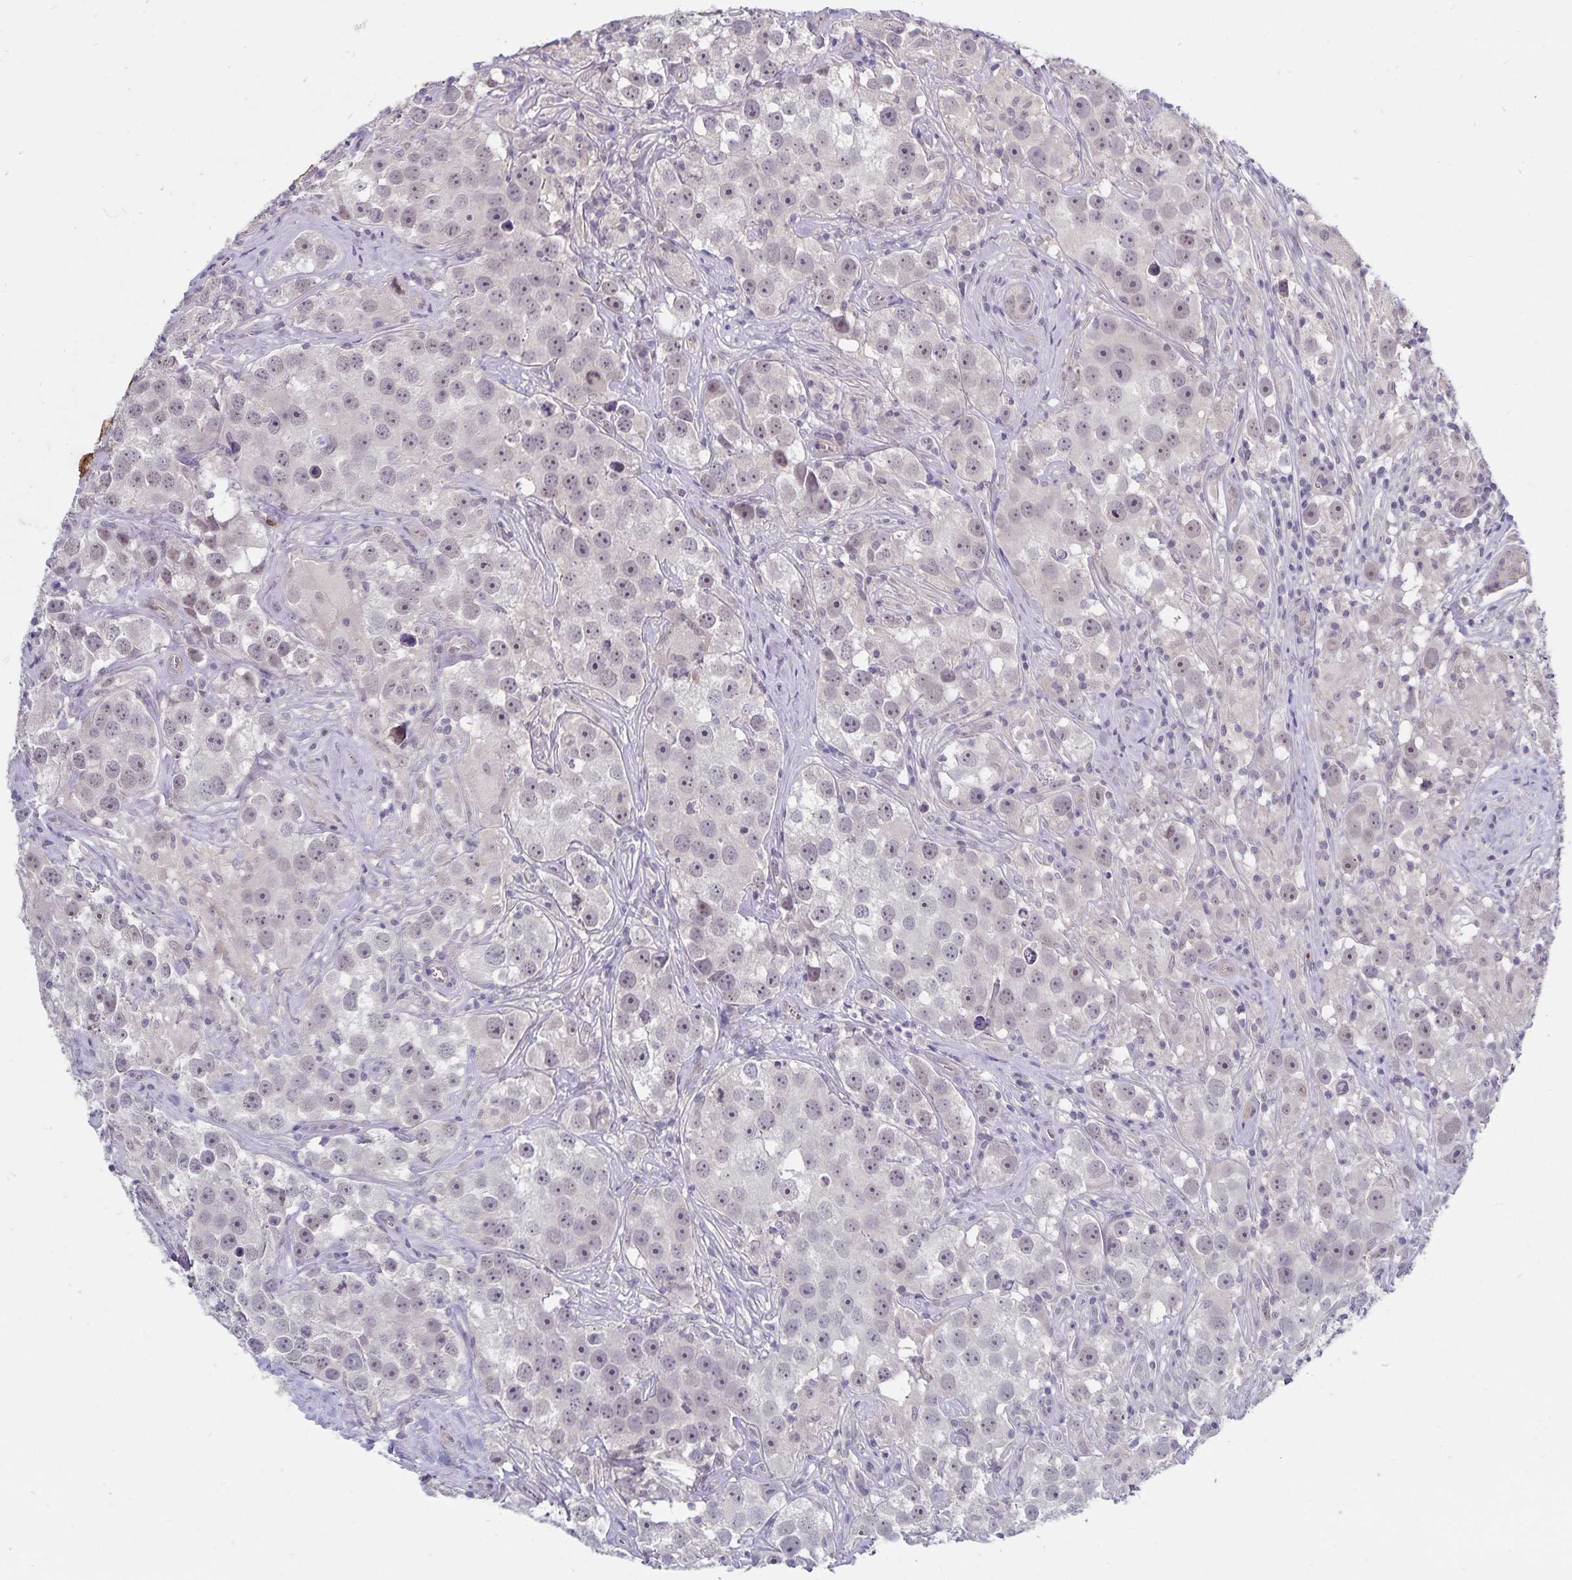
{"staining": {"intensity": "negative", "quantity": "none", "location": "none"}, "tissue": "testis cancer", "cell_type": "Tumor cells", "image_type": "cancer", "snomed": [{"axis": "morphology", "description": "Seminoma, NOS"}, {"axis": "topography", "description": "Testis"}], "caption": "Immunohistochemistry of human testis seminoma demonstrates no expression in tumor cells. The staining was performed using DAB to visualize the protein expression in brown, while the nuclei were stained in blue with hematoxylin (Magnification: 20x).", "gene": "CDKN2B", "patient": {"sex": "male", "age": 49}}